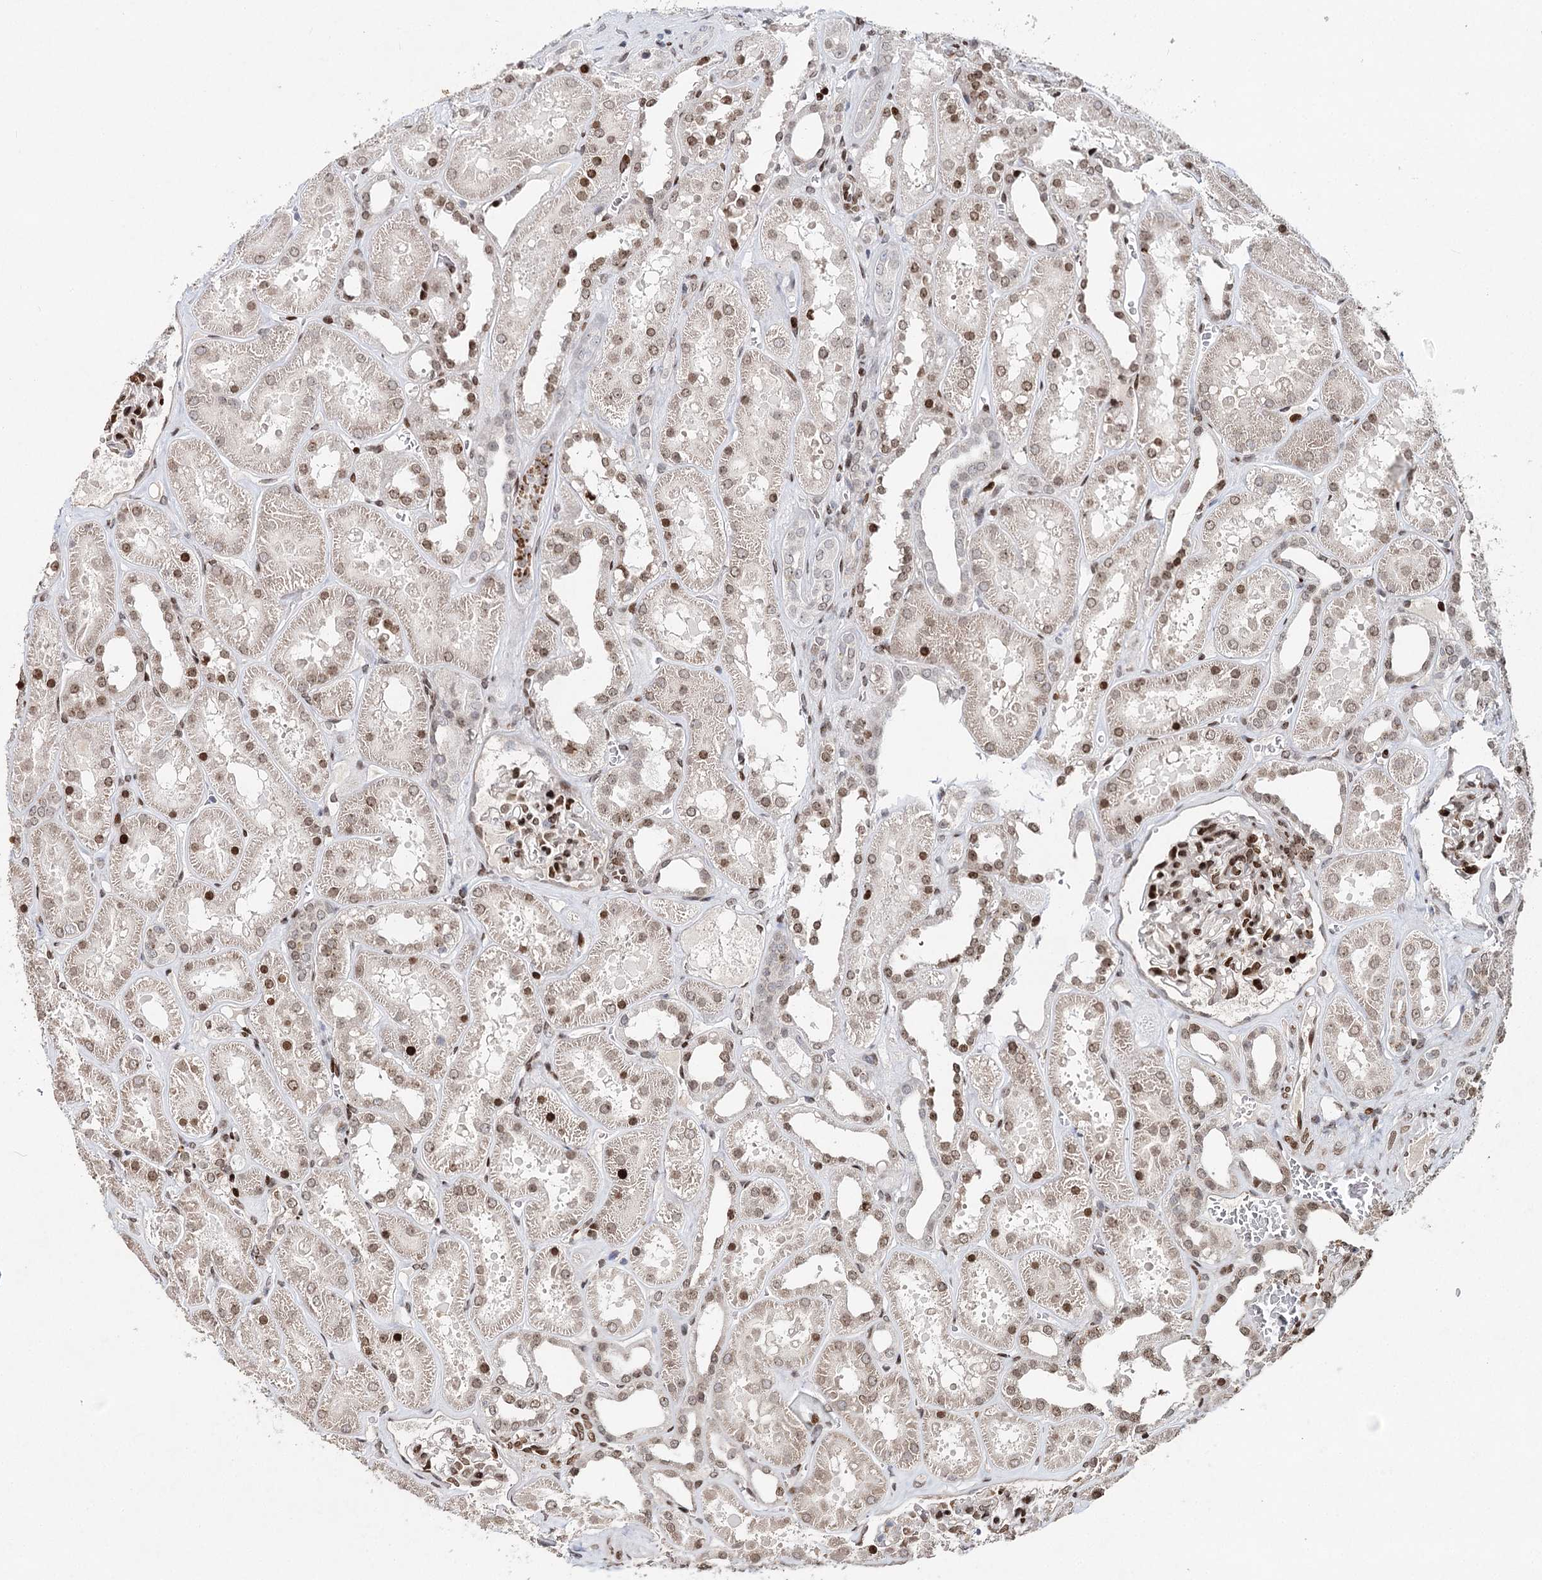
{"staining": {"intensity": "strong", "quantity": "25%-75%", "location": "nuclear"}, "tissue": "kidney", "cell_type": "Cells in glomeruli", "image_type": "normal", "snomed": [{"axis": "morphology", "description": "Normal tissue, NOS"}, {"axis": "topography", "description": "Kidney"}], "caption": "Immunohistochemistry (DAB) staining of unremarkable human kidney reveals strong nuclear protein positivity in about 25%-75% of cells in glomeruli. The staining was performed using DAB to visualize the protein expression in brown, while the nuclei were stained in blue with hematoxylin (Magnification: 20x).", "gene": "FRMD4A", "patient": {"sex": "female", "age": 41}}